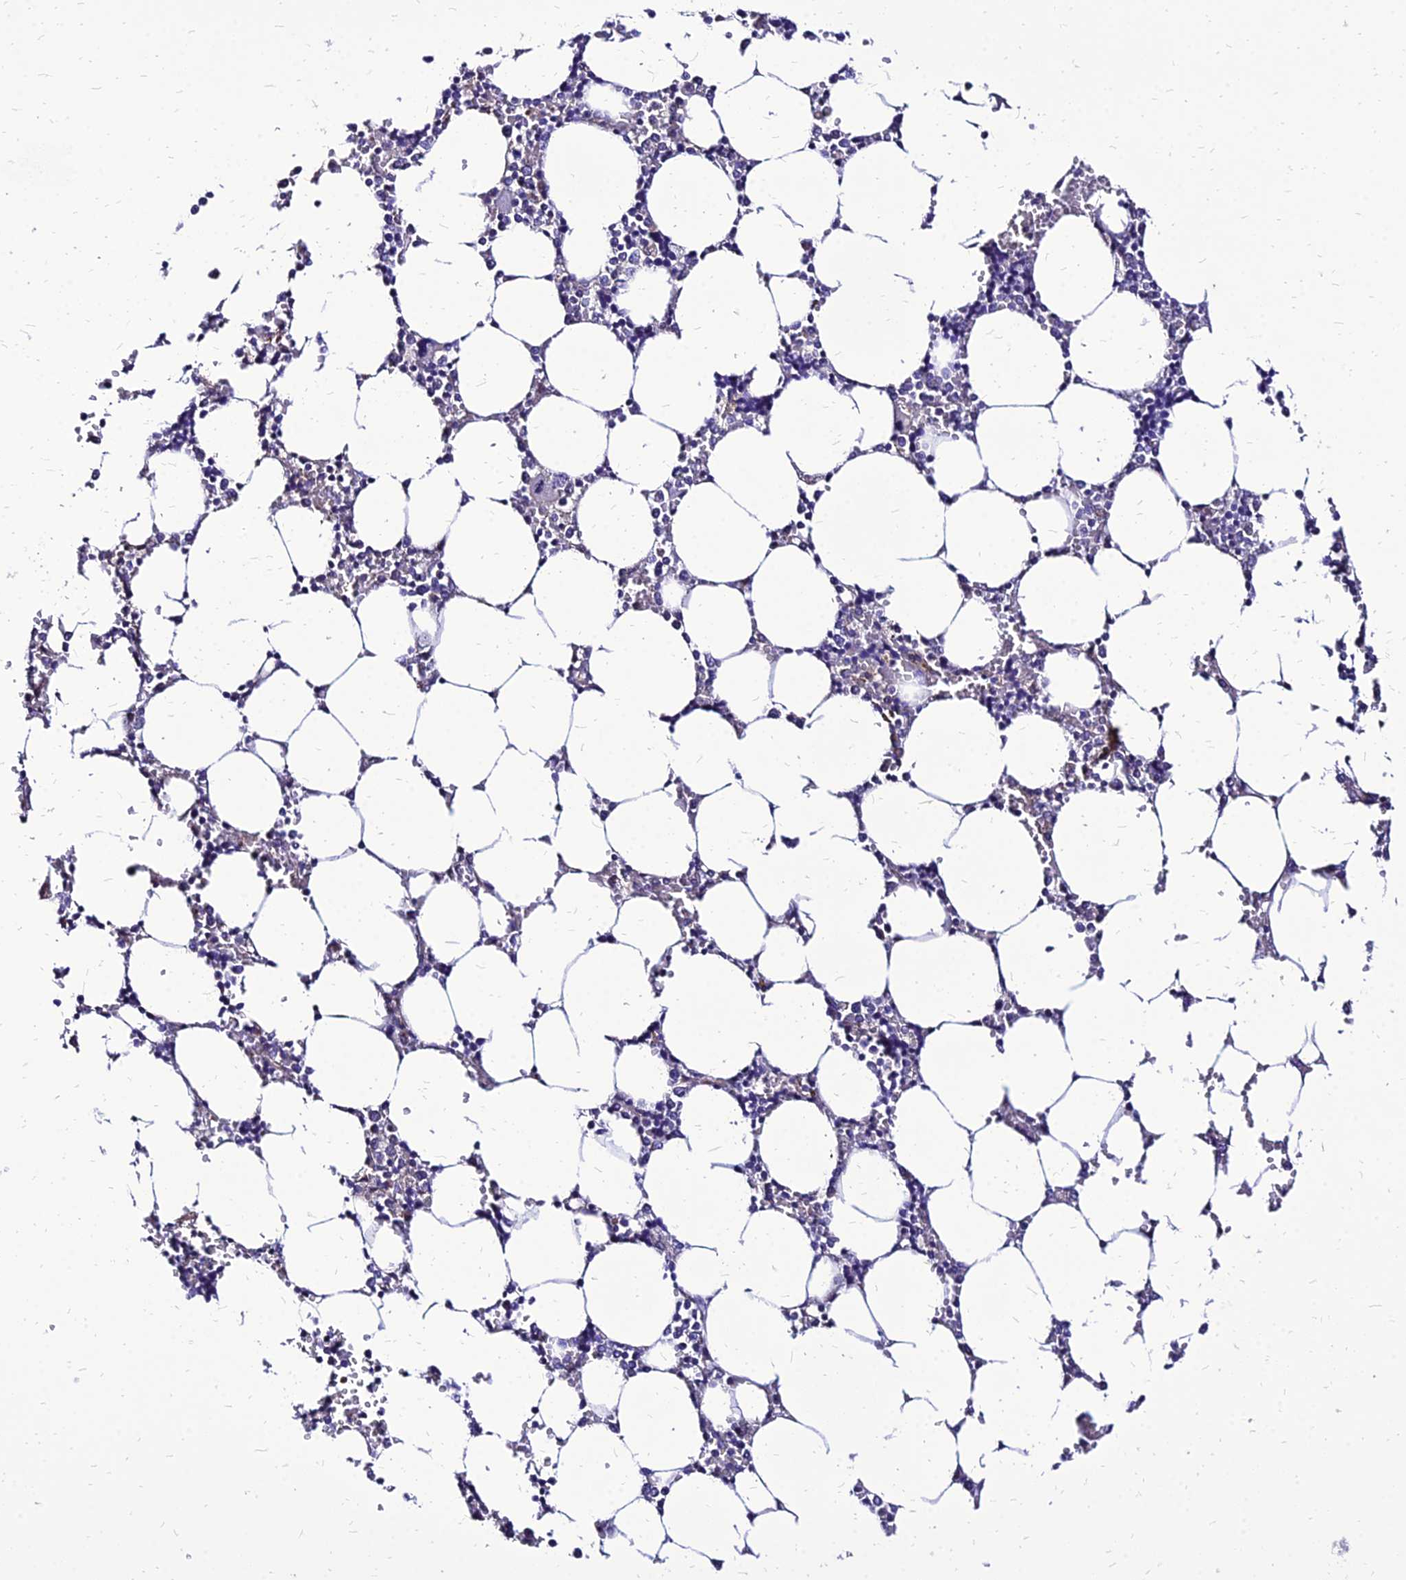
{"staining": {"intensity": "negative", "quantity": "none", "location": "none"}, "tissue": "bone marrow", "cell_type": "Hematopoietic cells", "image_type": "normal", "snomed": [{"axis": "morphology", "description": "Normal tissue, NOS"}, {"axis": "topography", "description": "Bone marrow"}], "caption": "Immunohistochemistry micrograph of normal bone marrow: bone marrow stained with DAB reveals no significant protein expression in hematopoietic cells. (DAB (3,3'-diaminobenzidine) immunohistochemistry with hematoxylin counter stain).", "gene": "YEATS2", "patient": {"sex": "male", "age": 64}}